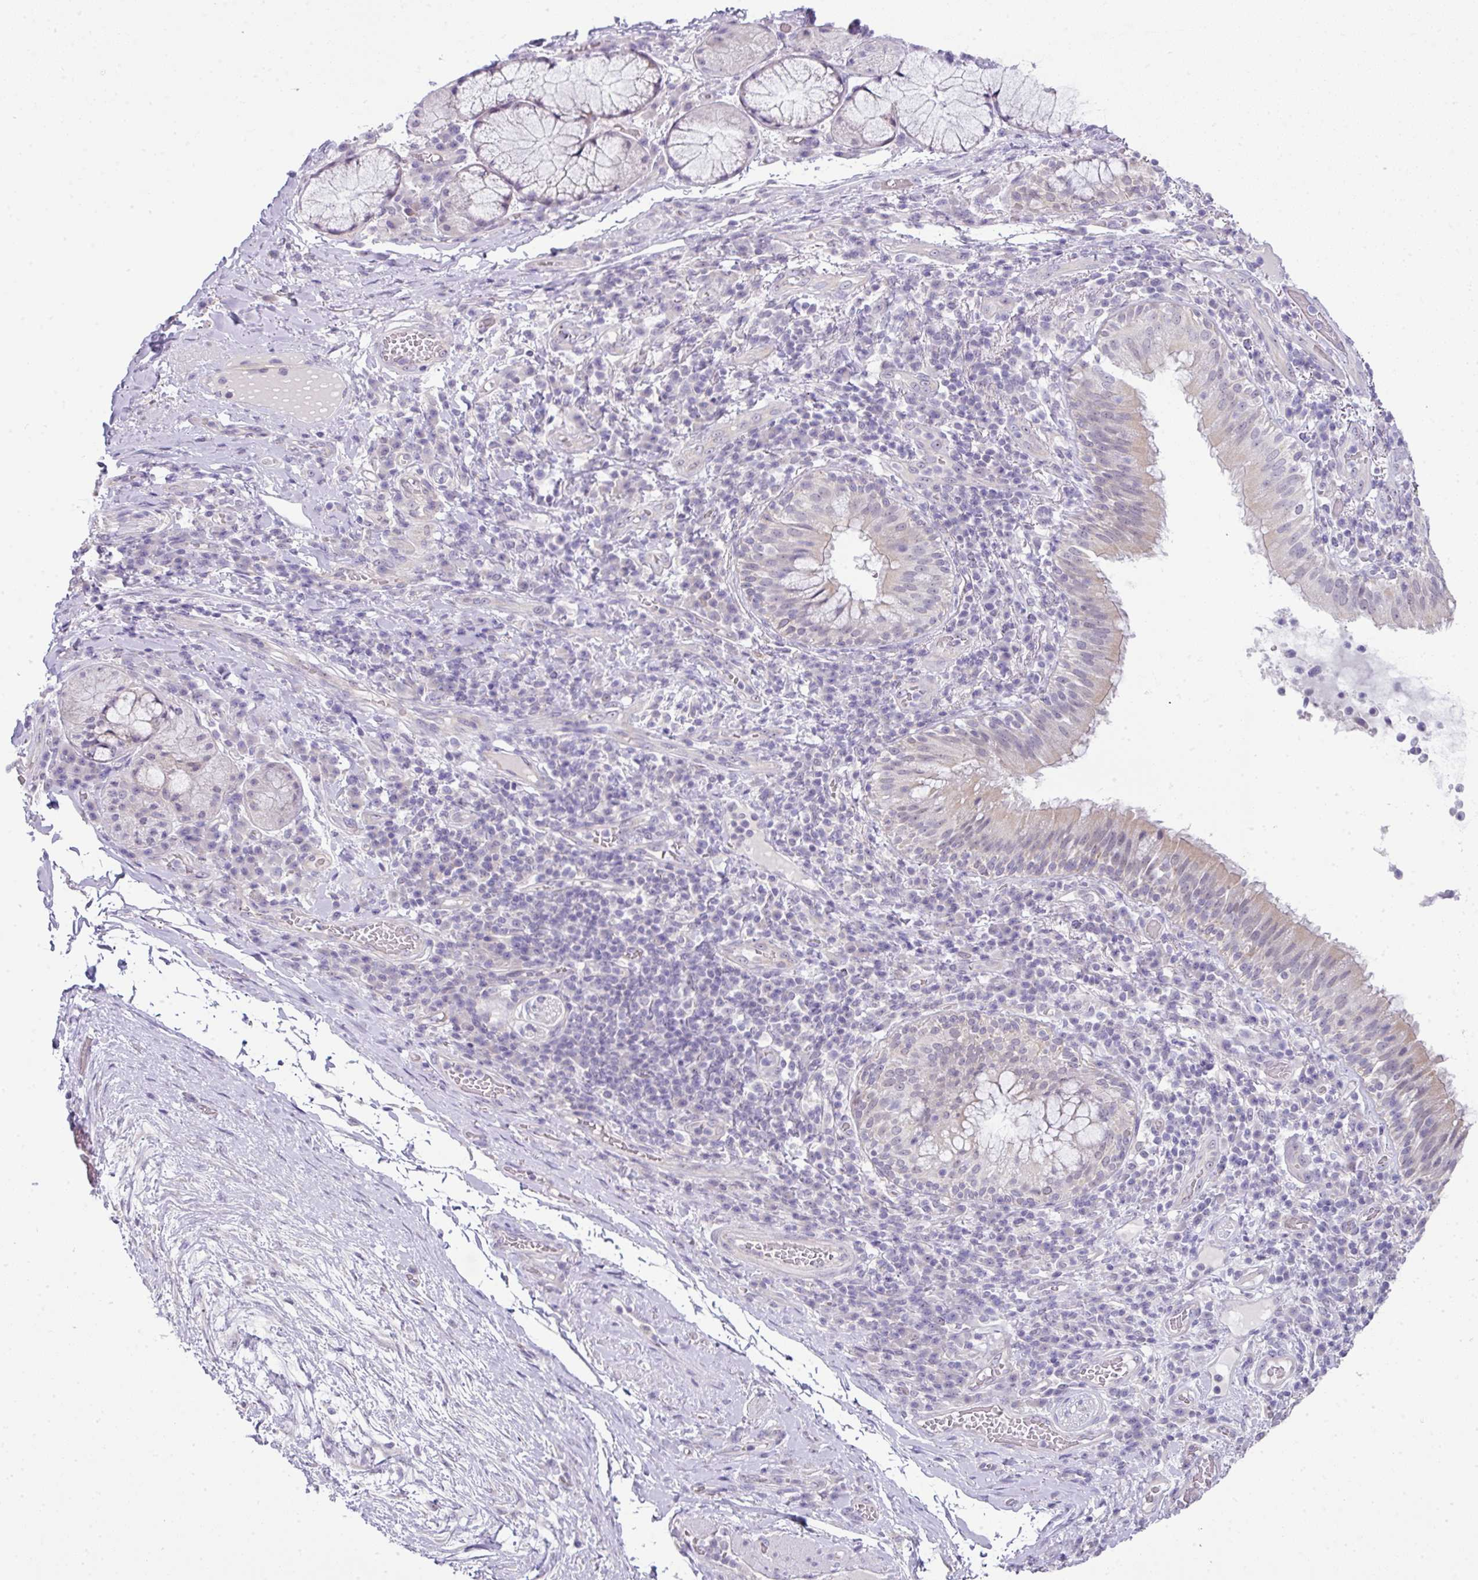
{"staining": {"intensity": "weak", "quantity": "25%-75%", "location": "cytoplasmic/membranous"}, "tissue": "bronchus", "cell_type": "Respiratory epithelial cells", "image_type": "normal", "snomed": [{"axis": "morphology", "description": "Normal tissue, NOS"}, {"axis": "topography", "description": "Cartilage tissue"}, {"axis": "topography", "description": "Bronchus"}], "caption": "Unremarkable bronchus displays weak cytoplasmic/membranous positivity in approximately 25%-75% of respiratory epithelial cells, visualized by immunohistochemistry. (brown staining indicates protein expression, while blue staining denotes nuclei).", "gene": "GCG", "patient": {"sex": "male", "age": 56}}